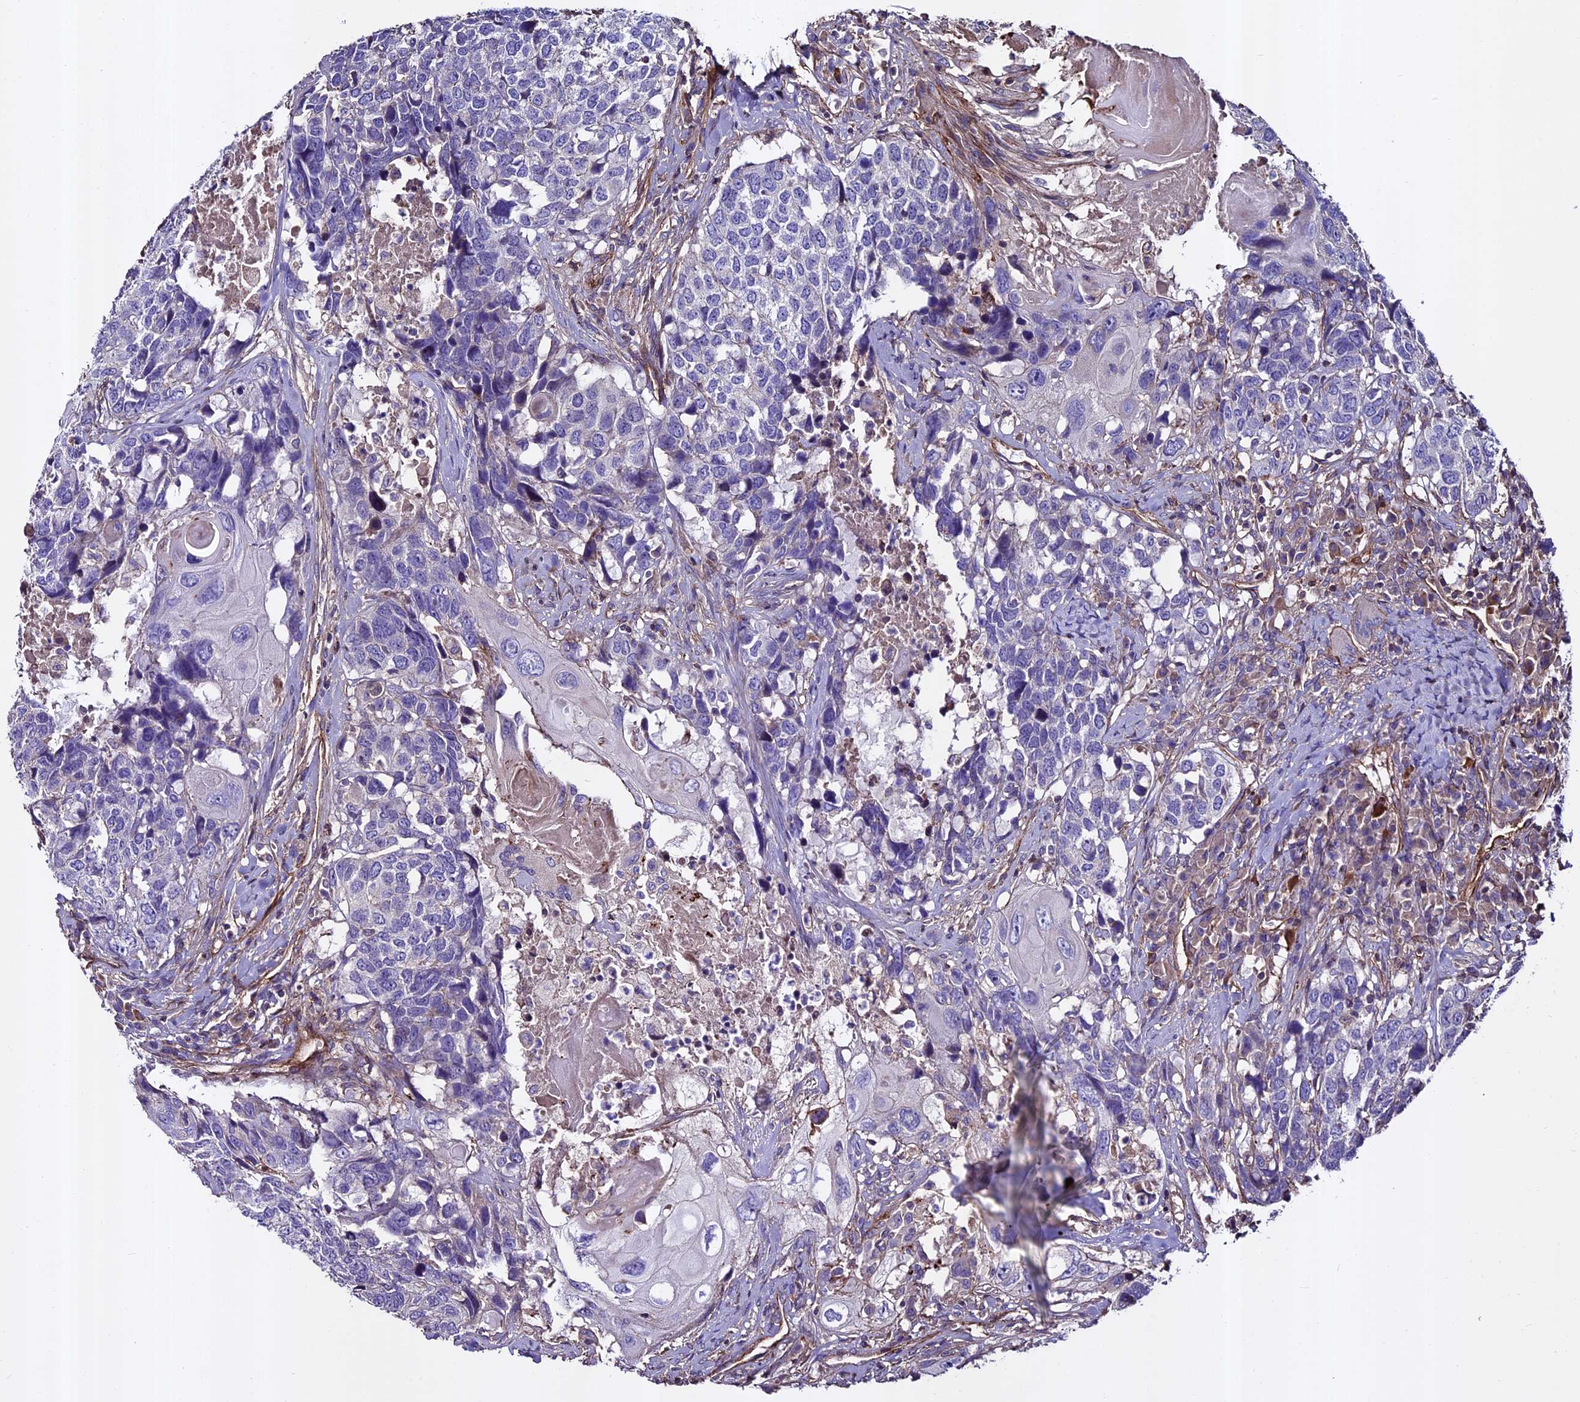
{"staining": {"intensity": "negative", "quantity": "none", "location": "none"}, "tissue": "head and neck cancer", "cell_type": "Tumor cells", "image_type": "cancer", "snomed": [{"axis": "morphology", "description": "Squamous cell carcinoma, NOS"}, {"axis": "topography", "description": "Head-Neck"}], "caption": "DAB immunohistochemical staining of head and neck squamous cell carcinoma reveals no significant expression in tumor cells.", "gene": "EVA1B", "patient": {"sex": "male", "age": 66}}